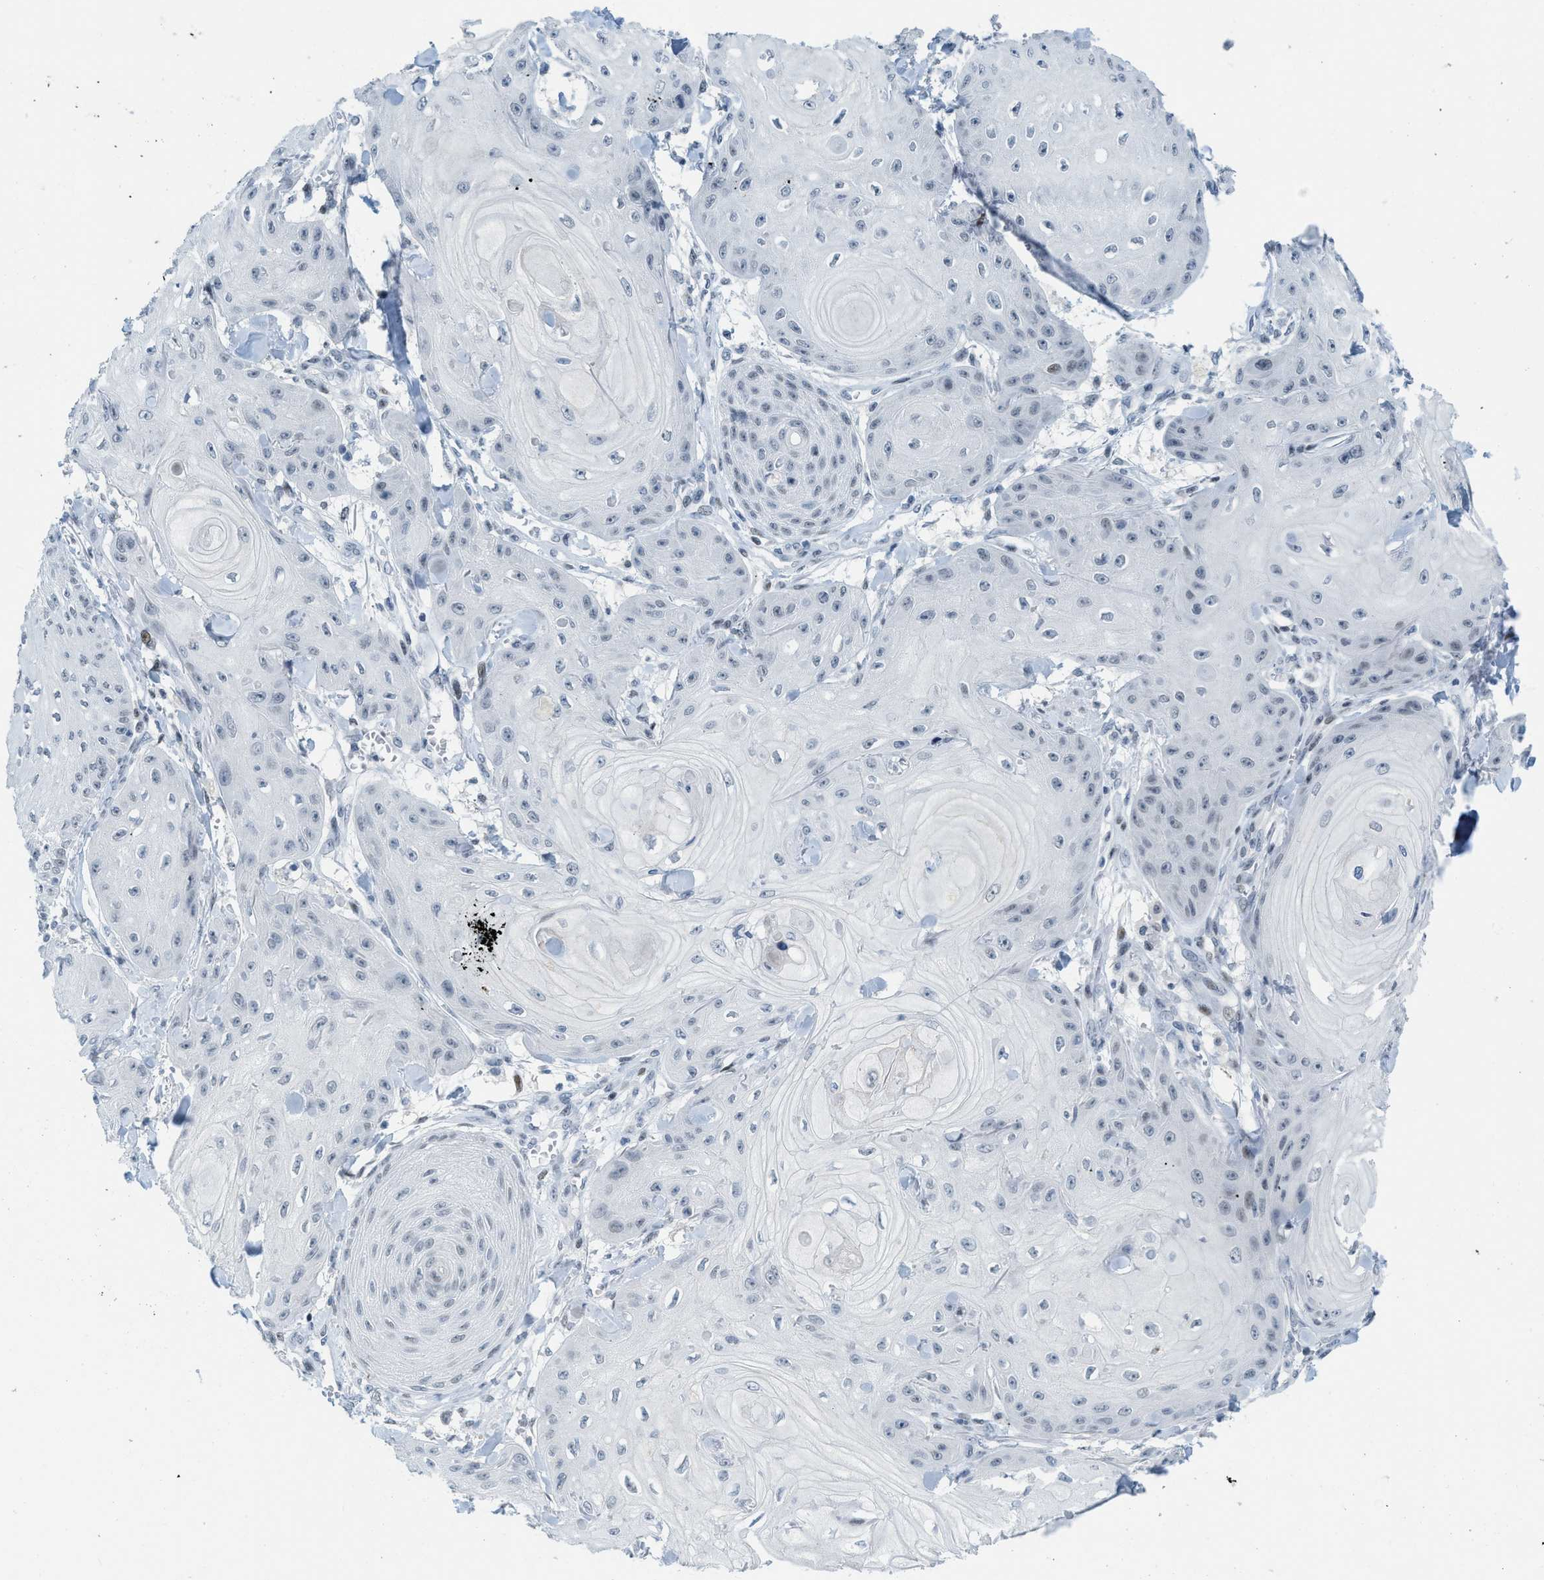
{"staining": {"intensity": "negative", "quantity": "none", "location": "none"}, "tissue": "skin cancer", "cell_type": "Tumor cells", "image_type": "cancer", "snomed": [{"axis": "morphology", "description": "Squamous cell carcinoma, NOS"}, {"axis": "topography", "description": "Skin"}], "caption": "An image of human skin squamous cell carcinoma is negative for staining in tumor cells.", "gene": "PBX1", "patient": {"sex": "male", "age": 74}}